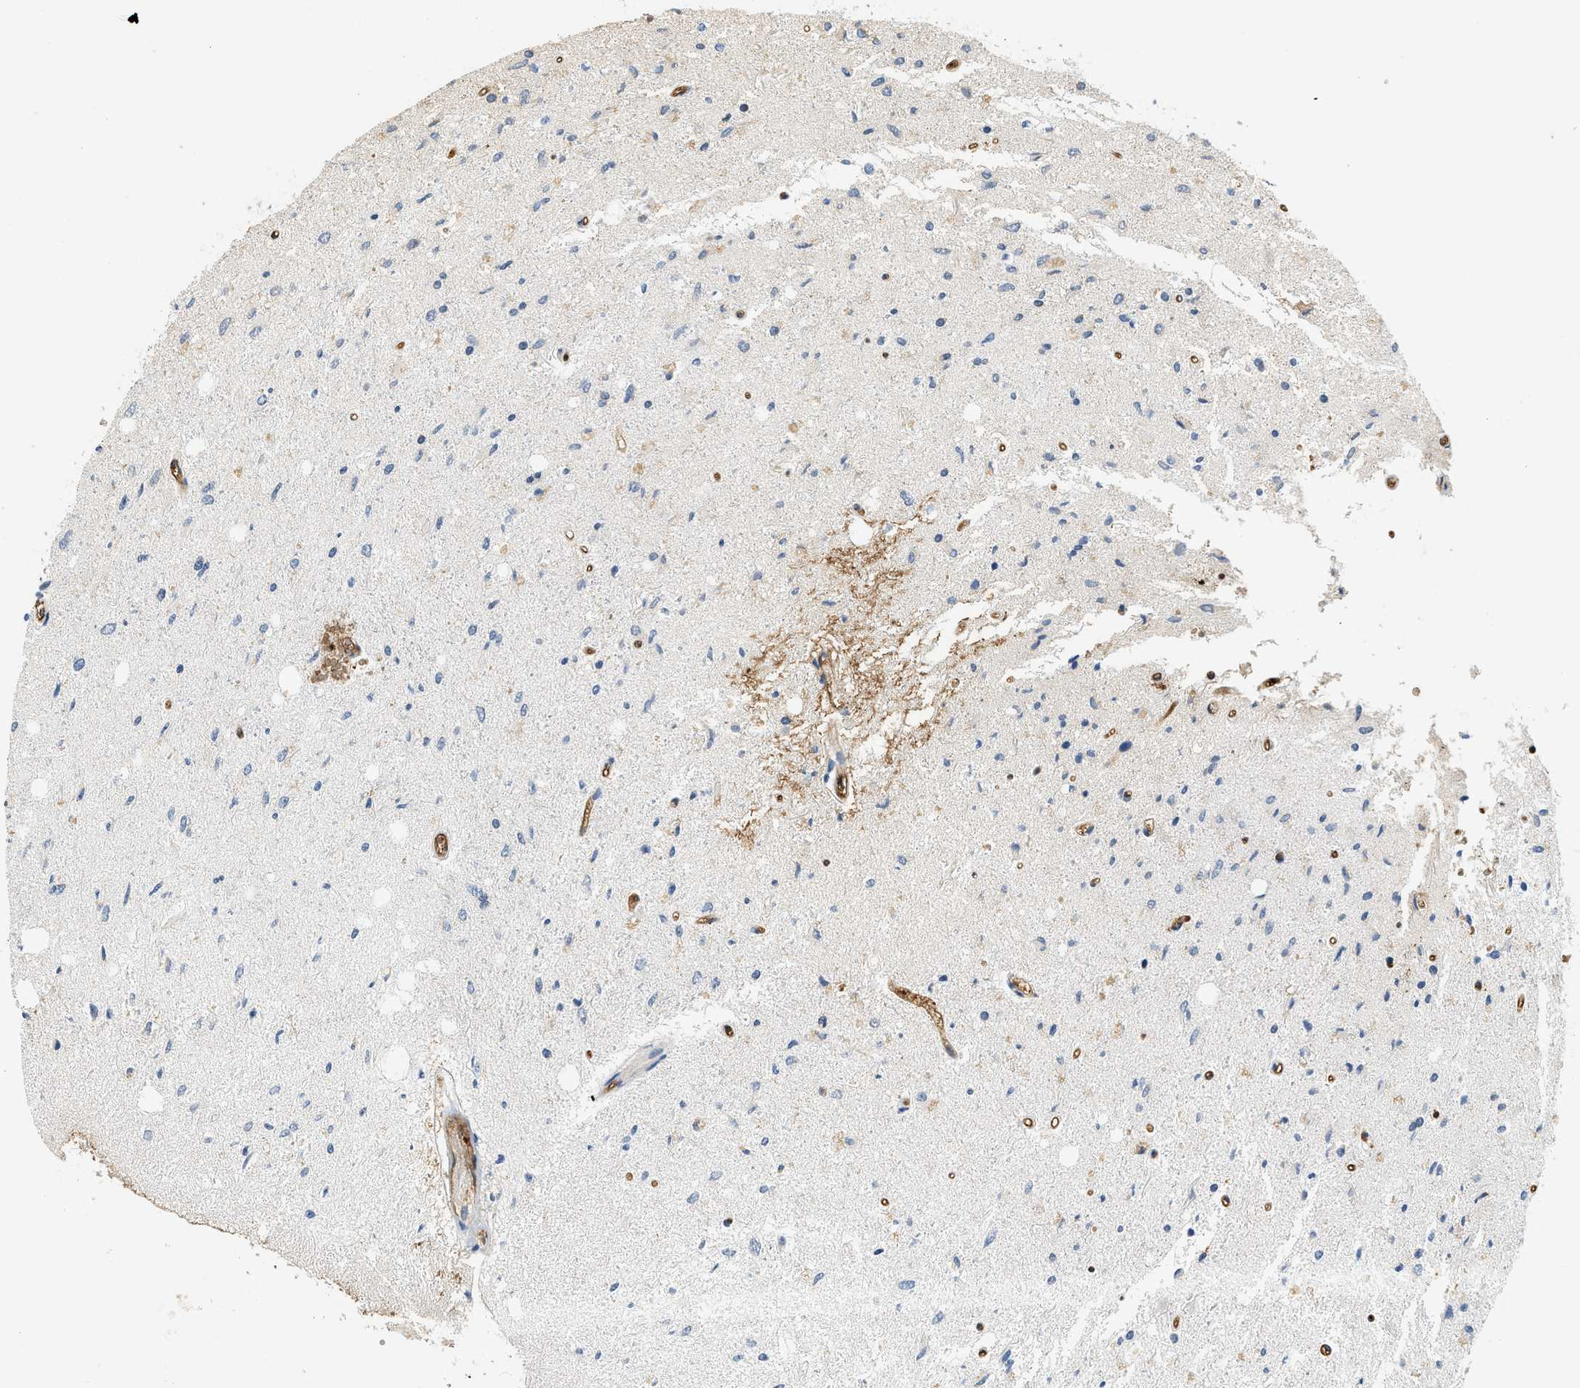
{"staining": {"intensity": "negative", "quantity": "none", "location": "none"}, "tissue": "glioma", "cell_type": "Tumor cells", "image_type": "cancer", "snomed": [{"axis": "morphology", "description": "Glioma, malignant, Low grade"}, {"axis": "topography", "description": "Brain"}], "caption": "Tumor cells are negative for brown protein staining in malignant low-grade glioma. (DAB immunohistochemistry with hematoxylin counter stain).", "gene": "CYTH2", "patient": {"sex": "male", "age": 77}}